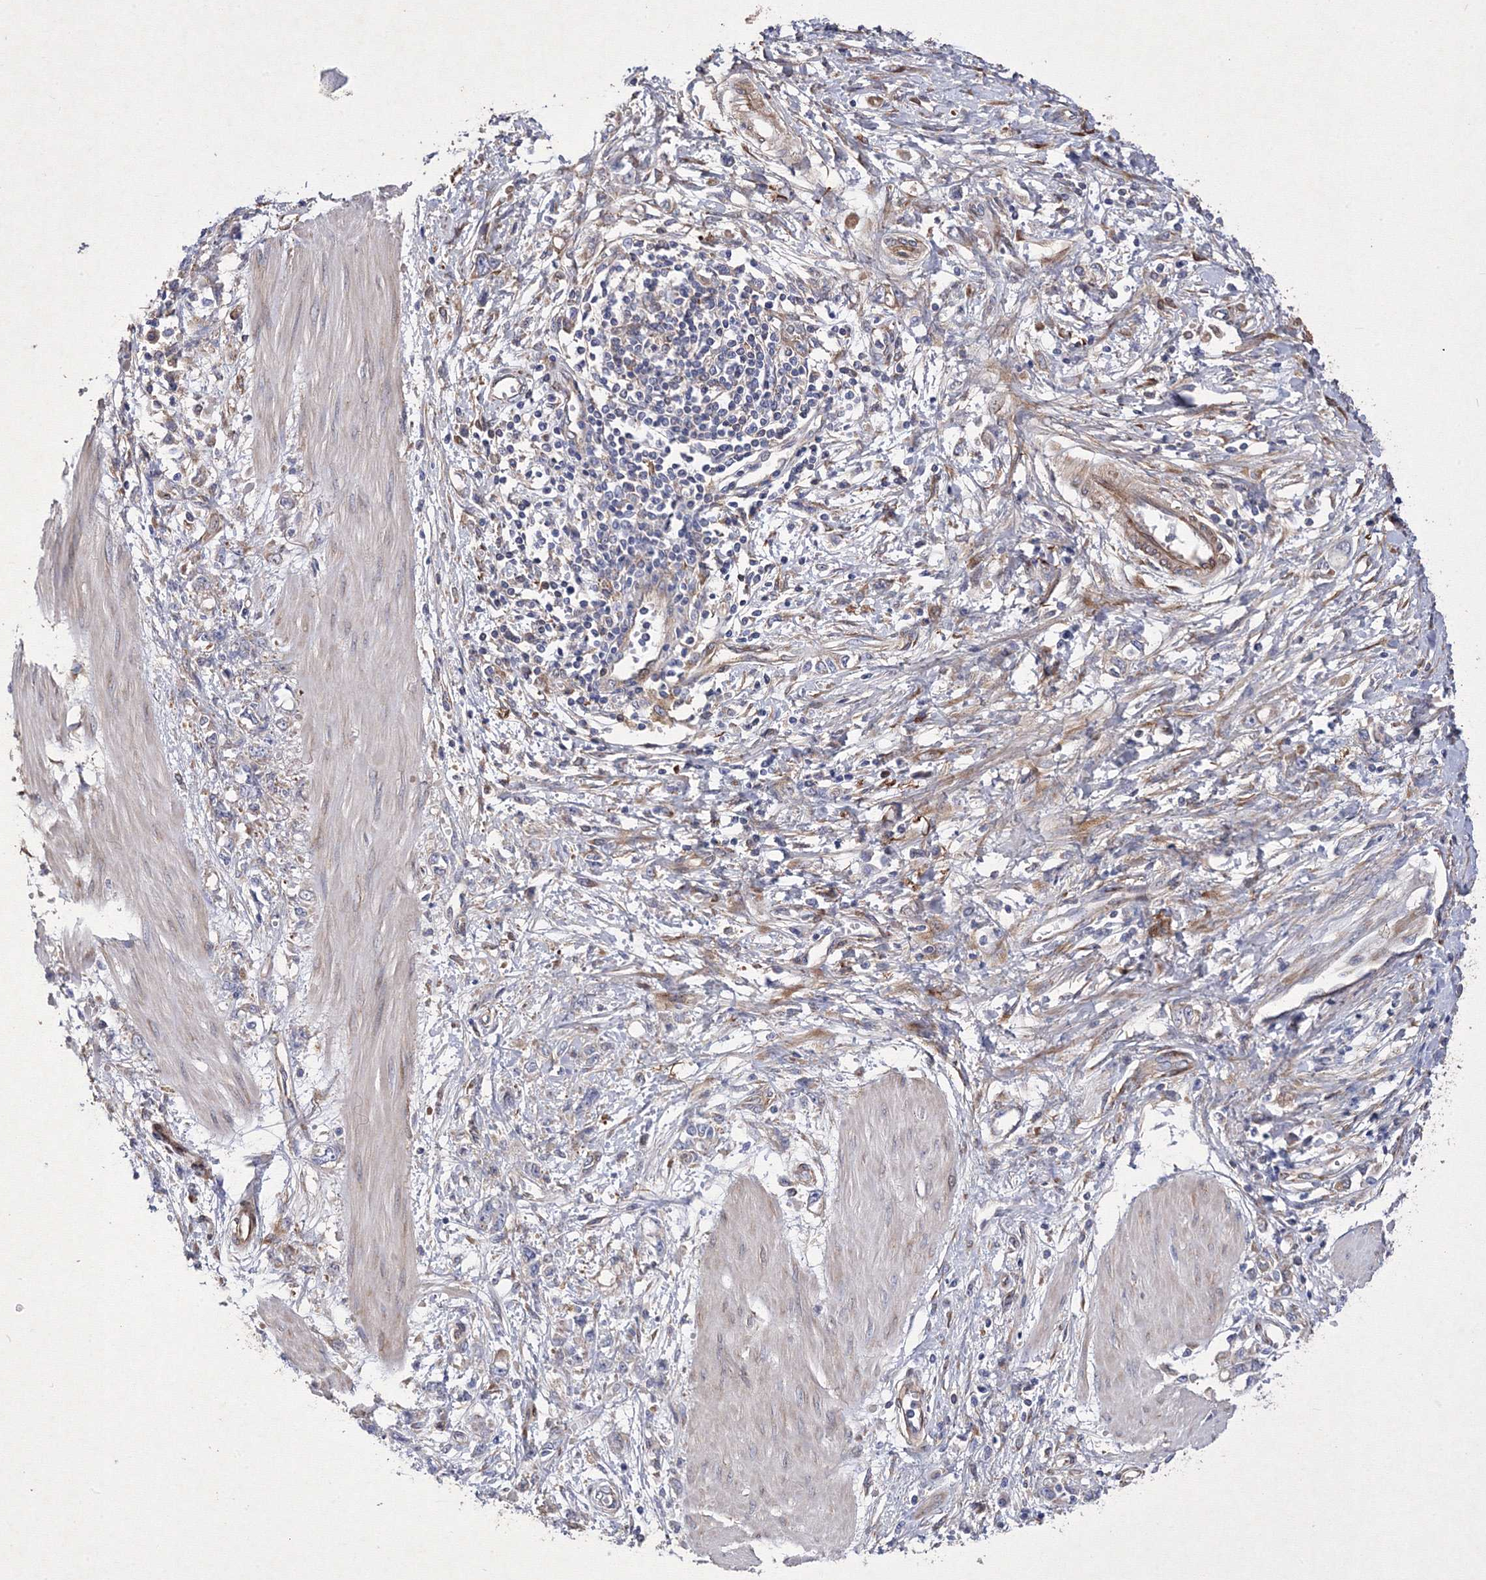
{"staining": {"intensity": "negative", "quantity": "none", "location": "none"}, "tissue": "stomach cancer", "cell_type": "Tumor cells", "image_type": "cancer", "snomed": [{"axis": "morphology", "description": "Adenocarcinoma, NOS"}, {"axis": "topography", "description": "Stomach"}], "caption": "This is an immunohistochemistry image of adenocarcinoma (stomach). There is no expression in tumor cells.", "gene": "SNX18", "patient": {"sex": "female", "age": 76}}